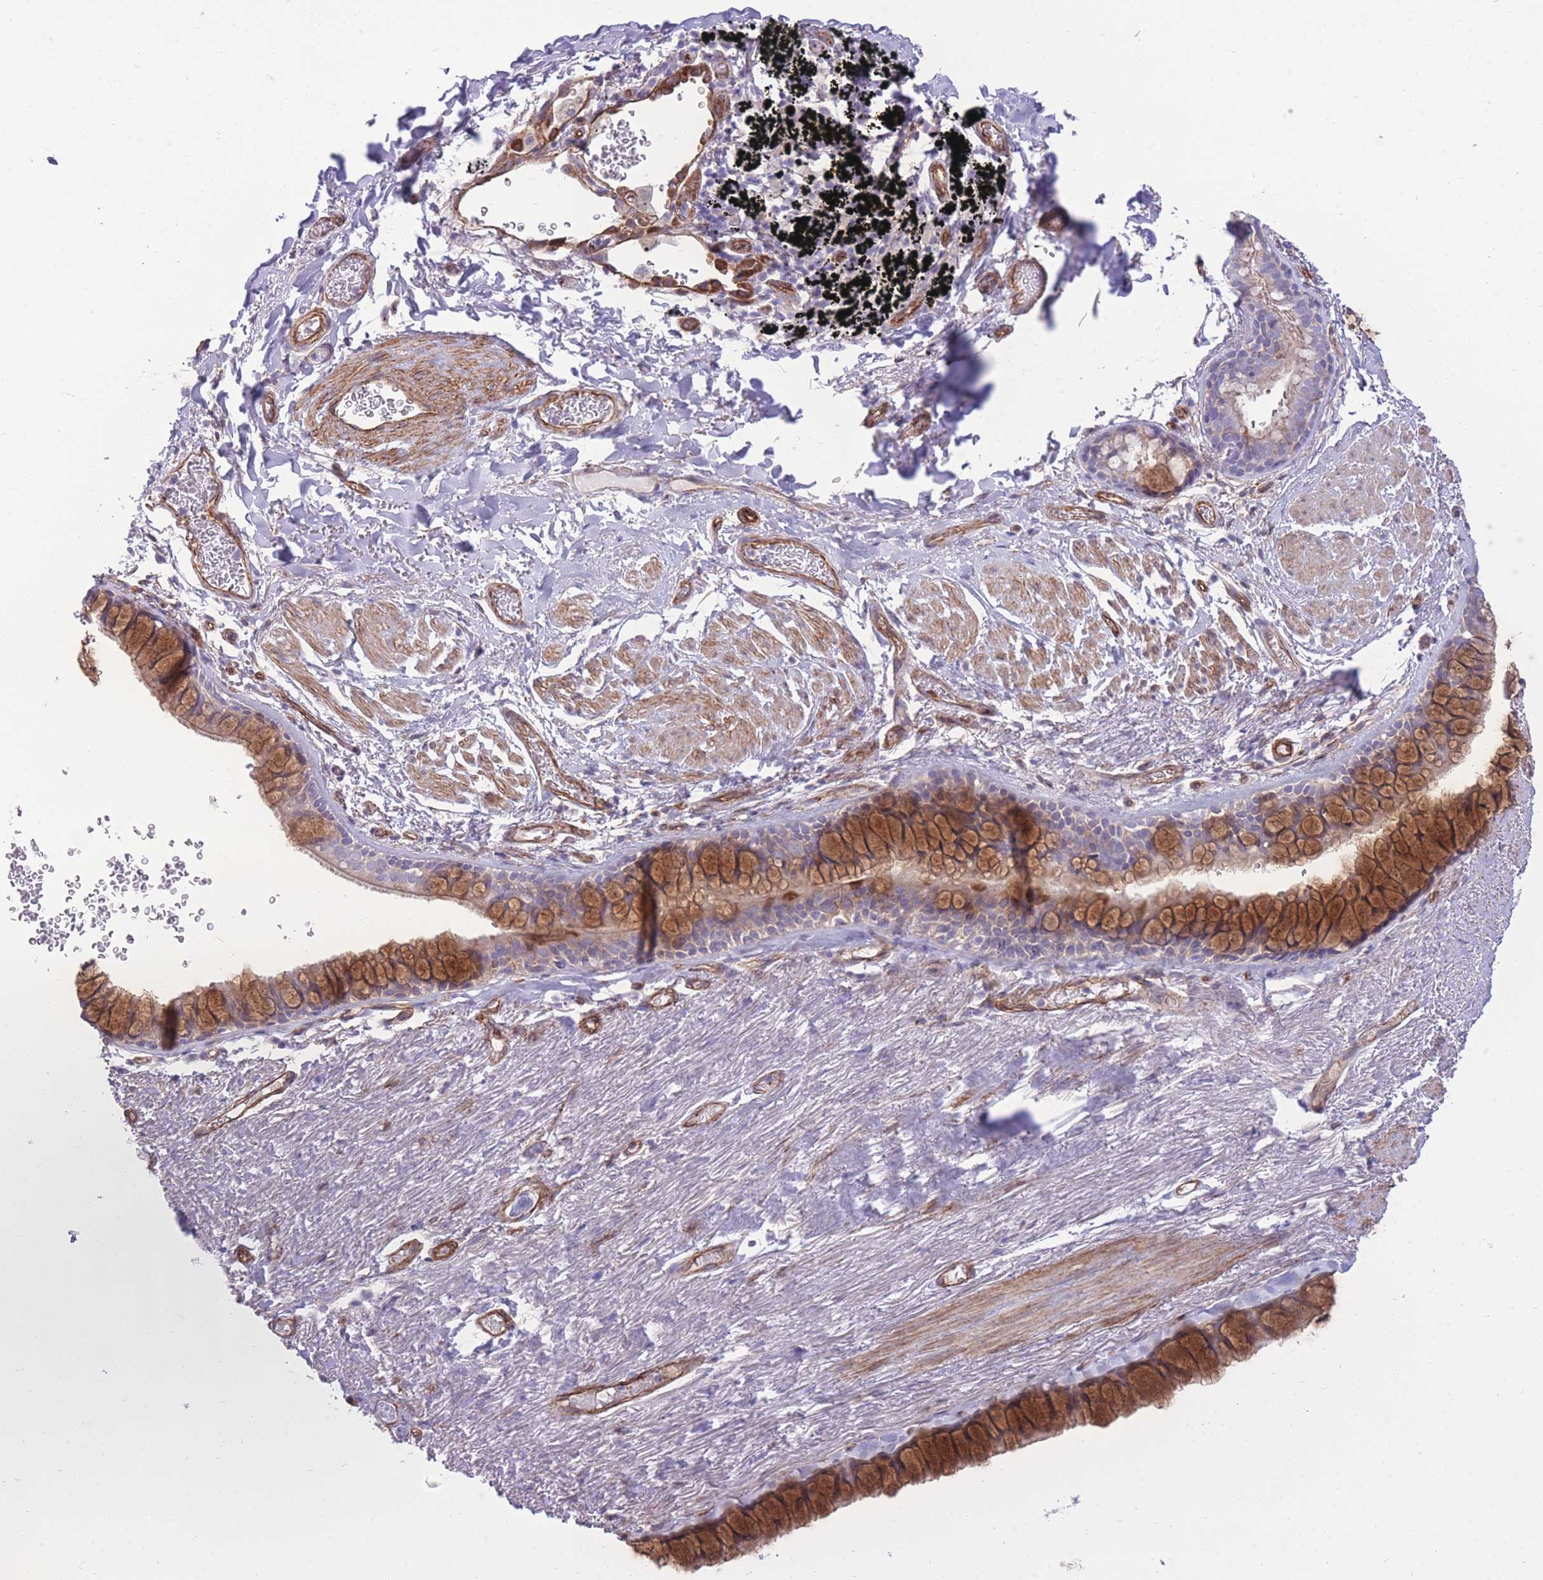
{"staining": {"intensity": "strong", "quantity": ">75%", "location": "cytoplasmic/membranous"}, "tissue": "bronchus", "cell_type": "Respiratory epithelial cells", "image_type": "normal", "snomed": [{"axis": "morphology", "description": "Normal tissue, NOS"}, {"axis": "topography", "description": "Bronchus"}], "caption": "The micrograph demonstrates staining of benign bronchus, revealing strong cytoplasmic/membranous protein staining (brown color) within respiratory epithelial cells.", "gene": "RGS11", "patient": {"sex": "male", "age": 65}}